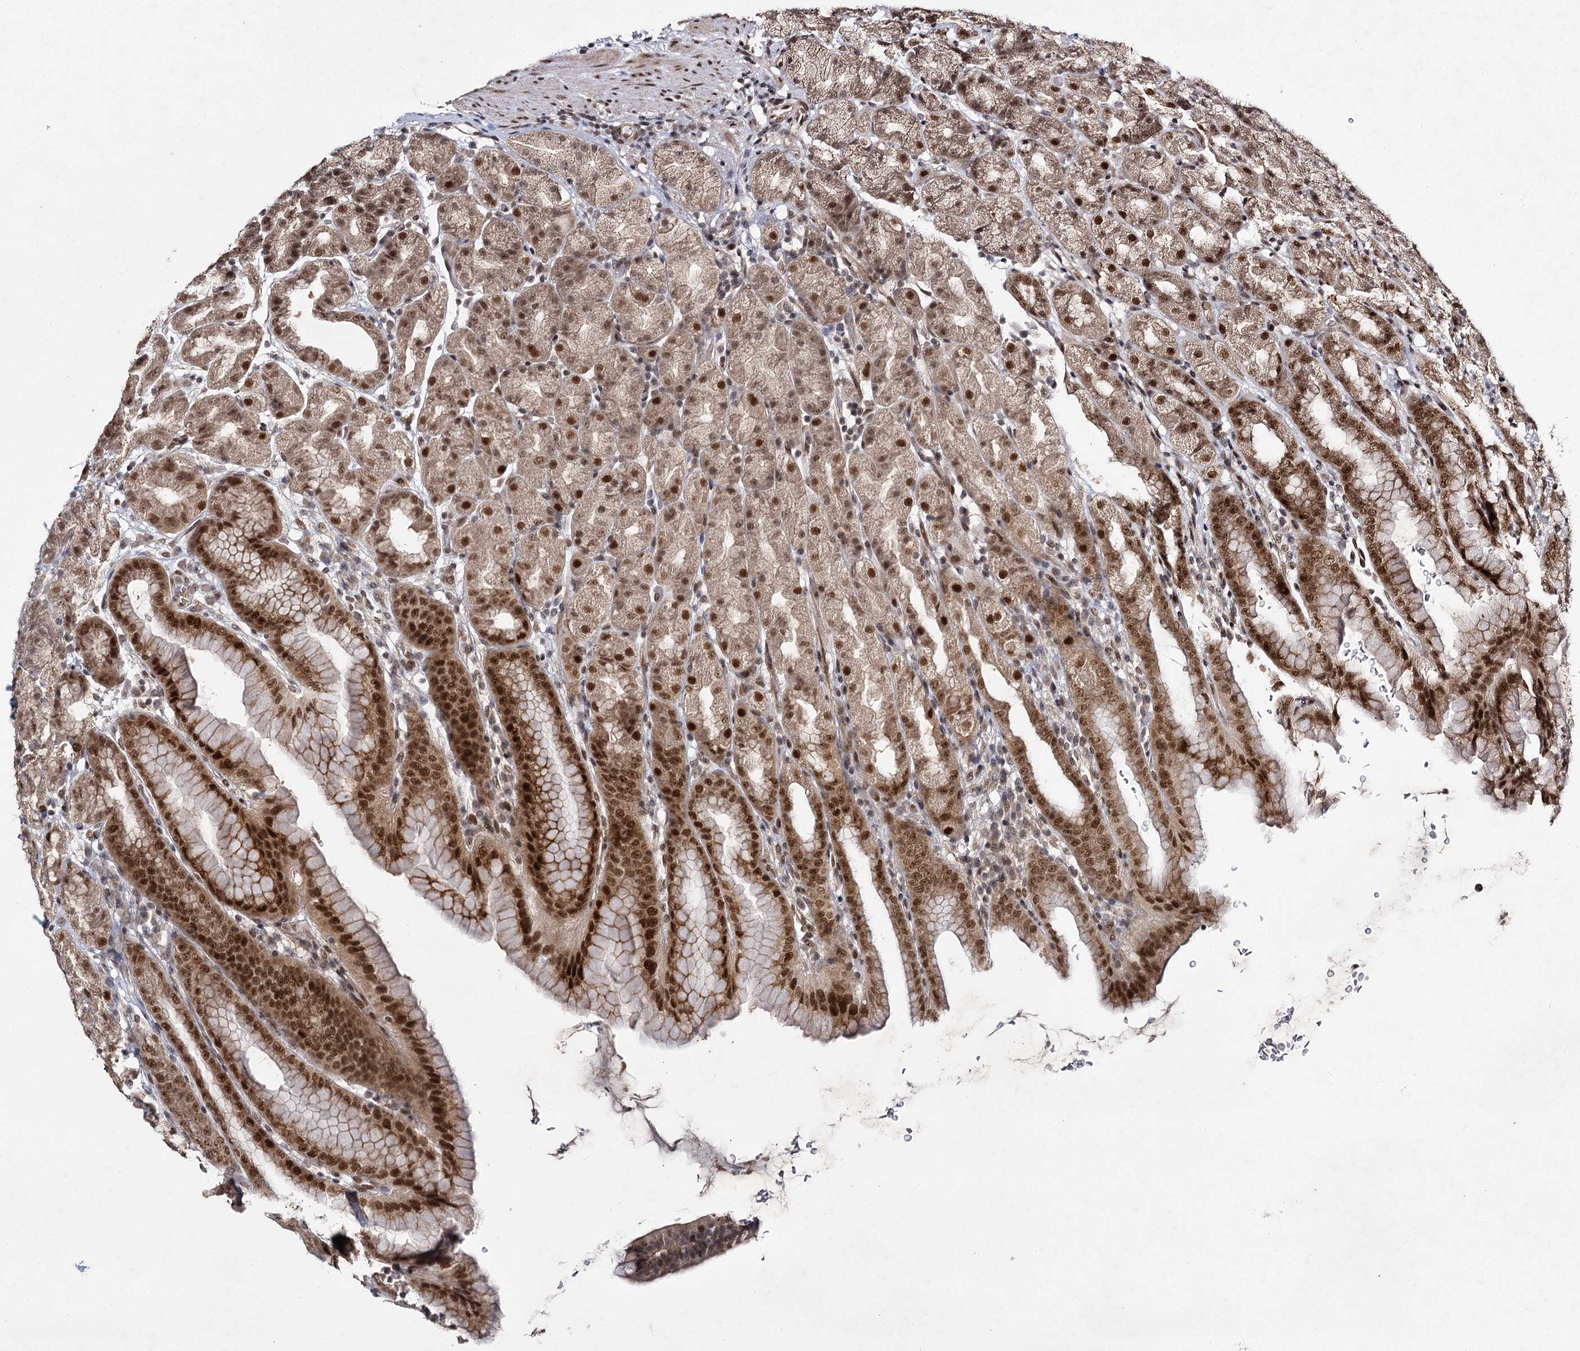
{"staining": {"intensity": "strong", "quantity": ">75%", "location": "cytoplasmic/membranous,nuclear"}, "tissue": "stomach", "cell_type": "Glandular cells", "image_type": "normal", "snomed": [{"axis": "morphology", "description": "Normal tissue, NOS"}, {"axis": "topography", "description": "Stomach, upper"}], "caption": "Human stomach stained for a protein (brown) demonstrates strong cytoplasmic/membranous,nuclear positive positivity in about >75% of glandular cells.", "gene": "DCUN1D4", "patient": {"sex": "male", "age": 68}}